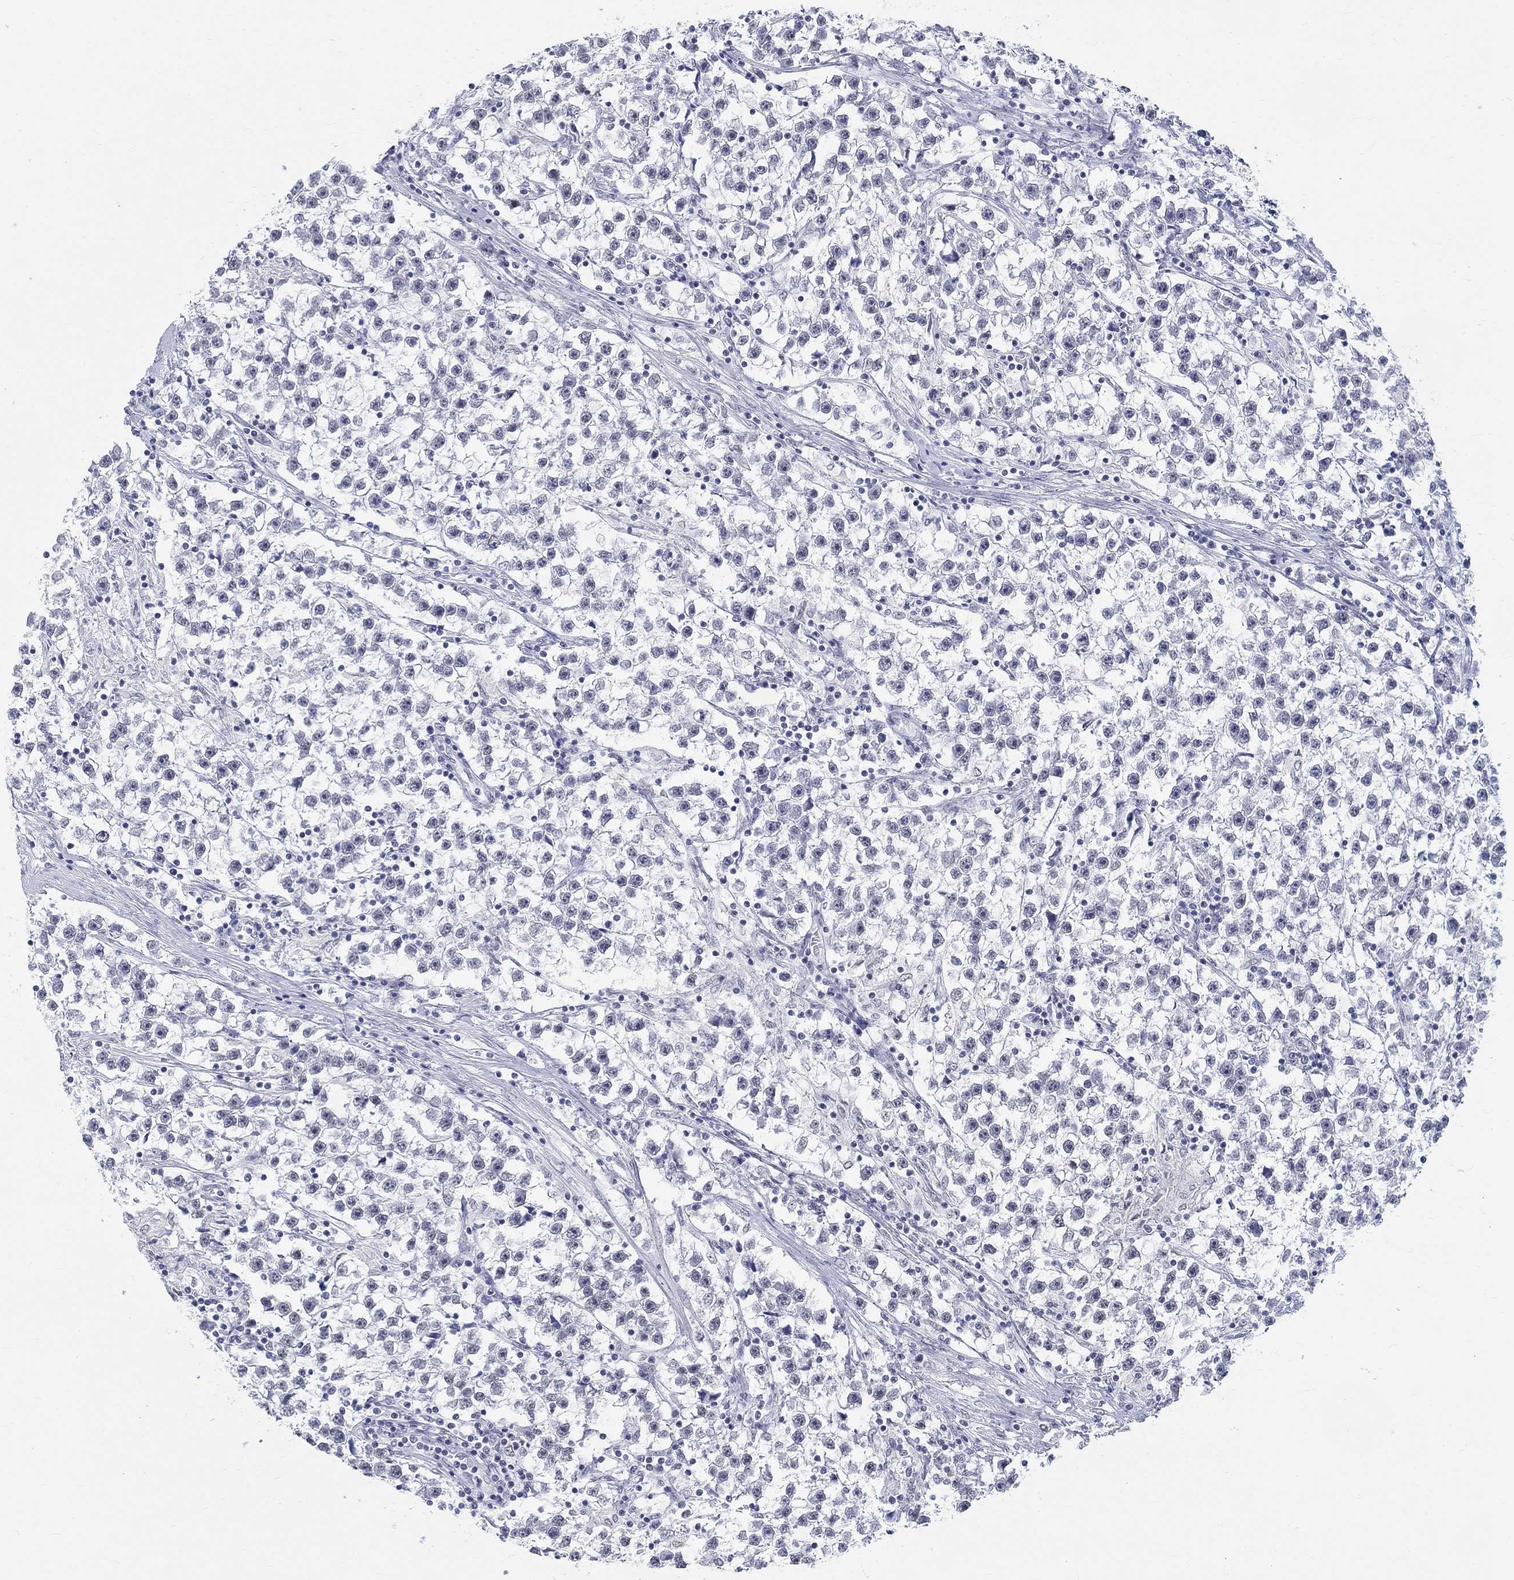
{"staining": {"intensity": "negative", "quantity": "none", "location": "none"}, "tissue": "testis cancer", "cell_type": "Tumor cells", "image_type": "cancer", "snomed": [{"axis": "morphology", "description": "Seminoma, NOS"}, {"axis": "topography", "description": "Testis"}], "caption": "The micrograph displays no significant expression in tumor cells of testis cancer.", "gene": "ANKS1B", "patient": {"sex": "male", "age": 59}}